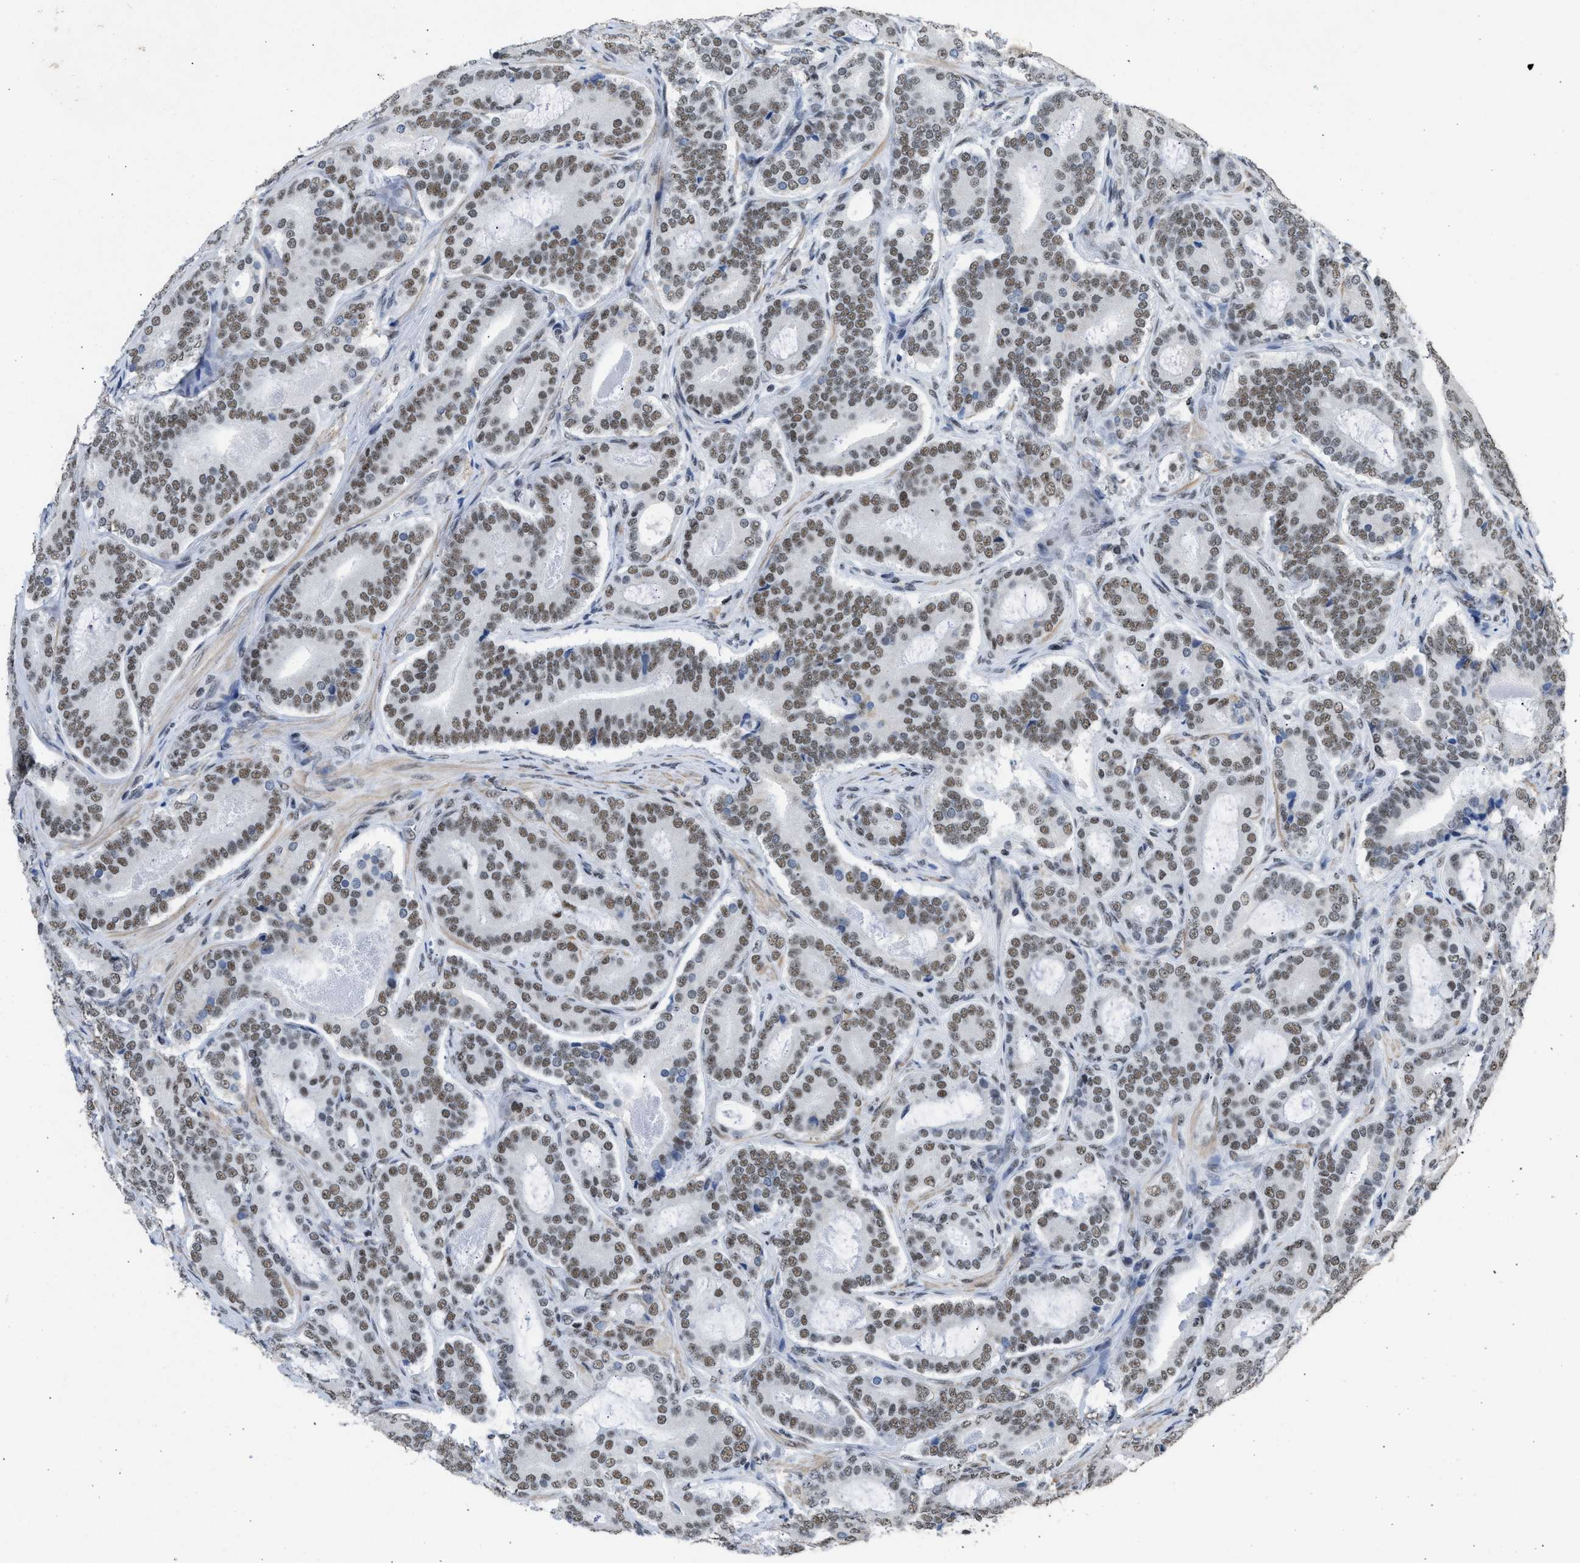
{"staining": {"intensity": "moderate", "quantity": ">75%", "location": "nuclear"}, "tissue": "prostate cancer", "cell_type": "Tumor cells", "image_type": "cancer", "snomed": [{"axis": "morphology", "description": "Adenocarcinoma, High grade"}, {"axis": "topography", "description": "Prostate"}], "caption": "Immunohistochemical staining of prostate cancer (adenocarcinoma (high-grade)) shows medium levels of moderate nuclear expression in approximately >75% of tumor cells.", "gene": "SCAF4", "patient": {"sex": "male", "age": 60}}